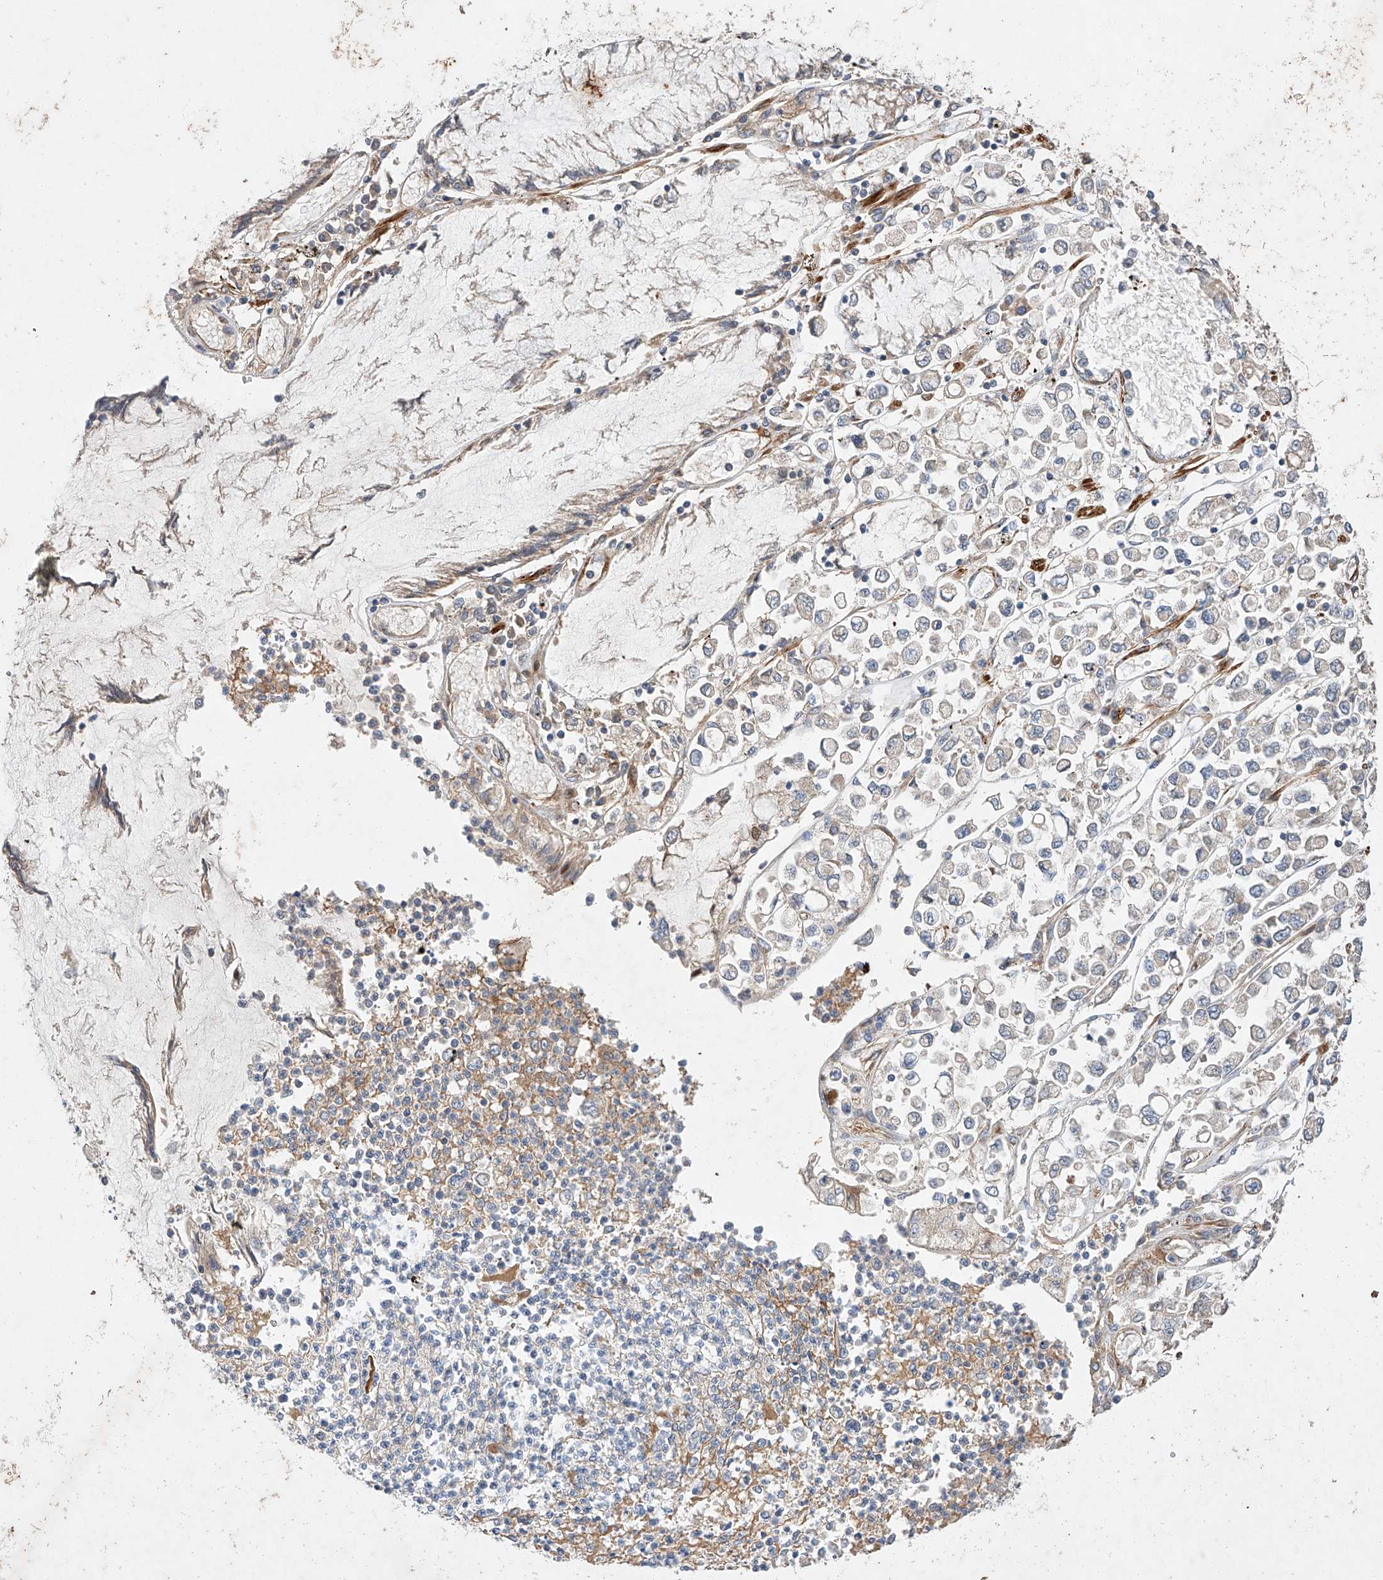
{"staining": {"intensity": "negative", "quantity": "none", "location": "none"}, "tissue": "stomach cancer", "cell_type": "Tumor cells", "image_type": "cancer", "snomed": [{"axis": "morphology", "description": "Adenocarcinoma, NOS"}, {"axis": "topography", "description": "Stomach"}], "caption": "The immunohistochemistry photomicrograph has no significant staining in tumor cells of stomach adenocarcinoma tissue.", "gene": "RAB23", "patient": {"sex": "female", "age": 76}}